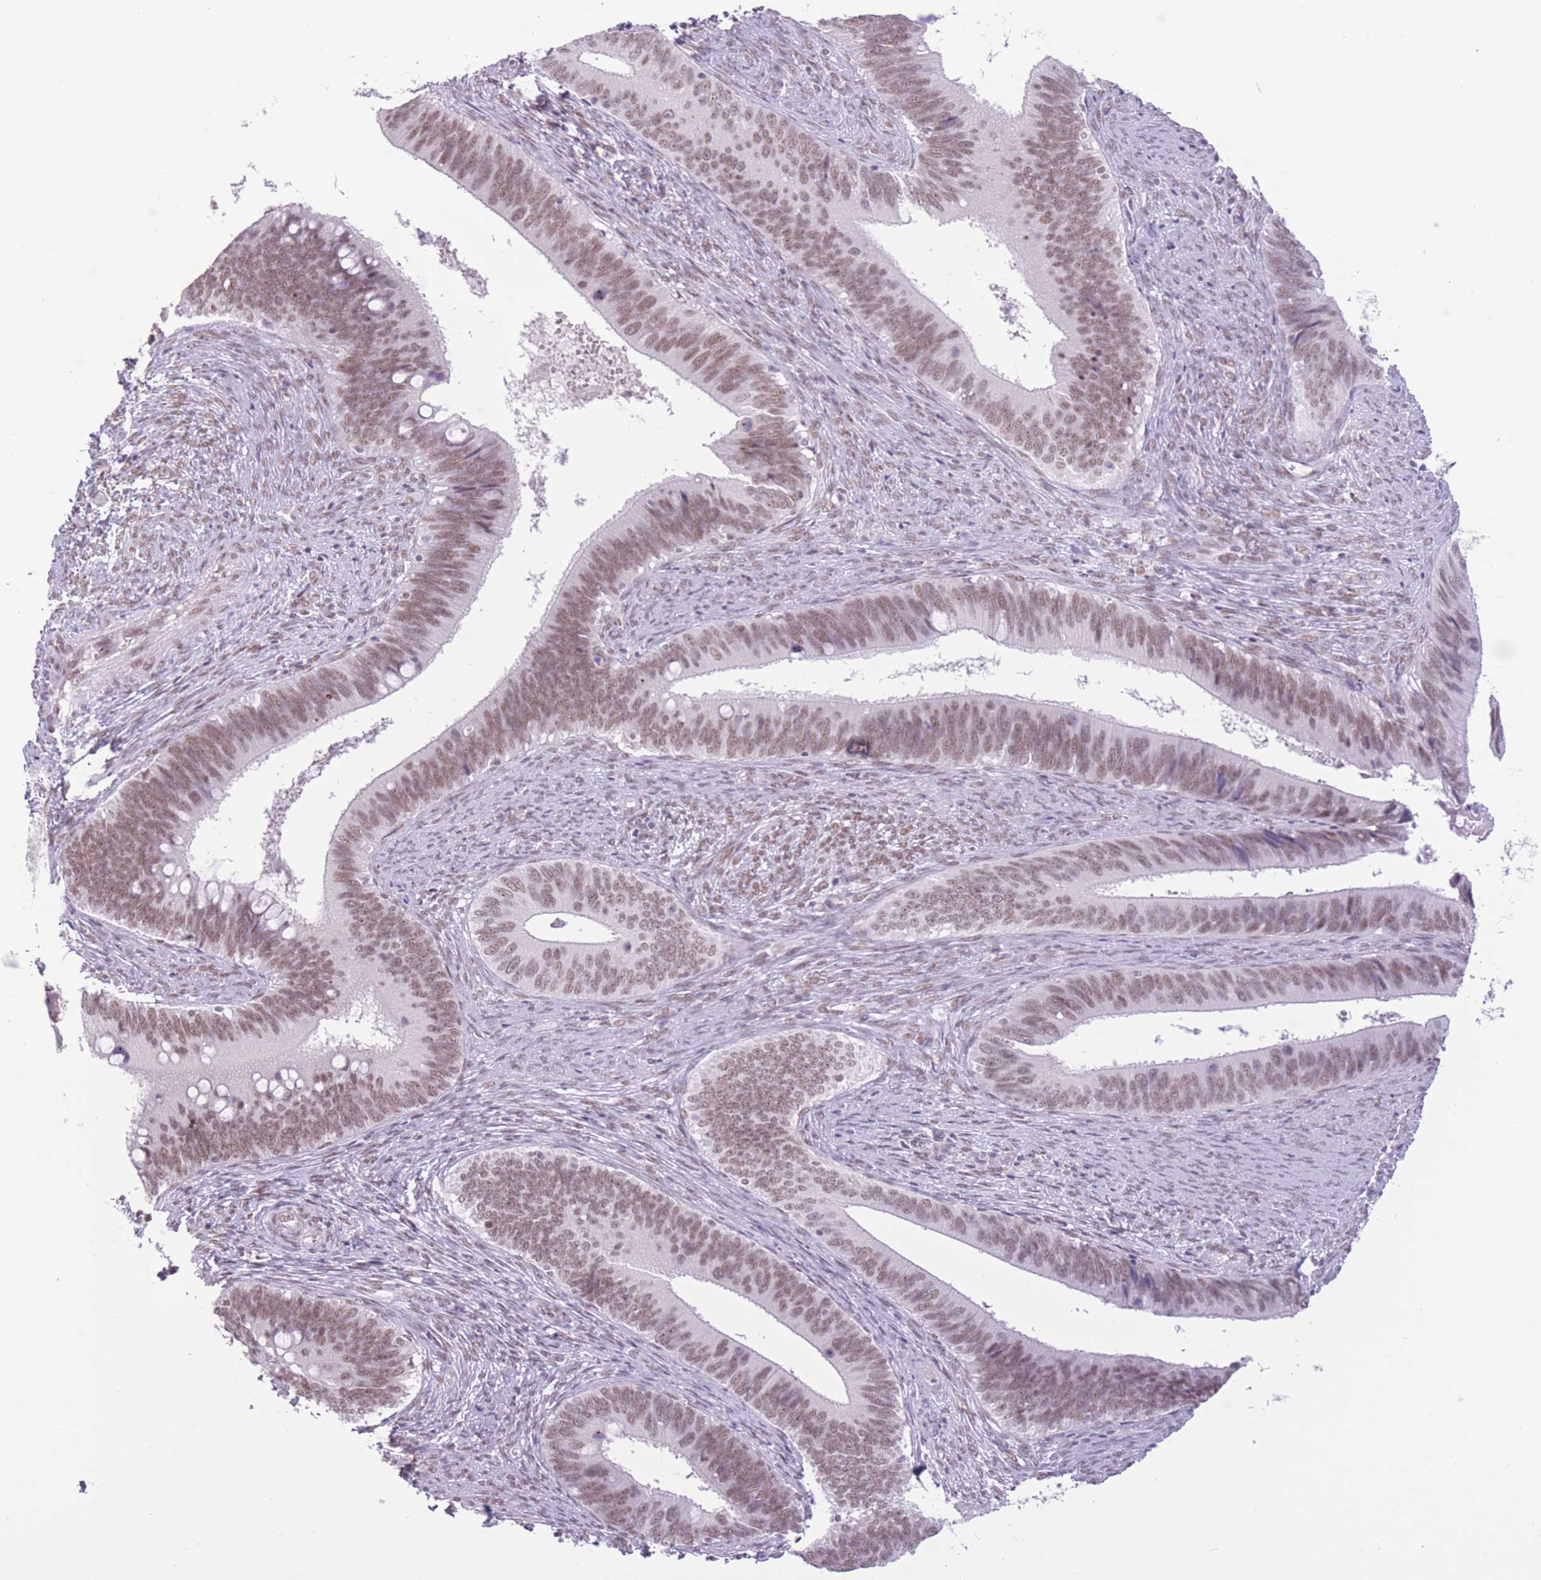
{"staining": {"intensity": "moderate", "quantity": ">75%", "location": "nuclear"}, "tissue": "cervical cancer", "cell_type": "Tumor cells", "image_type": "cancer", "snomed": [{"axis": "morphology", "description": "Adenocarcinoma, NOS"}, {"axis": "topography", "description": "Cervix"}], "caption": "This image displays cervical cancer (adenocarcinoma) stained with immunohistochemistry (IHC) to label a protein in brown. The nuclear of tumor cells show moderate positivity for the protein. Nuclei are counter-stained blue.", "gene": "ZBED5", "patient": {"sex": "female", "age": 42}}